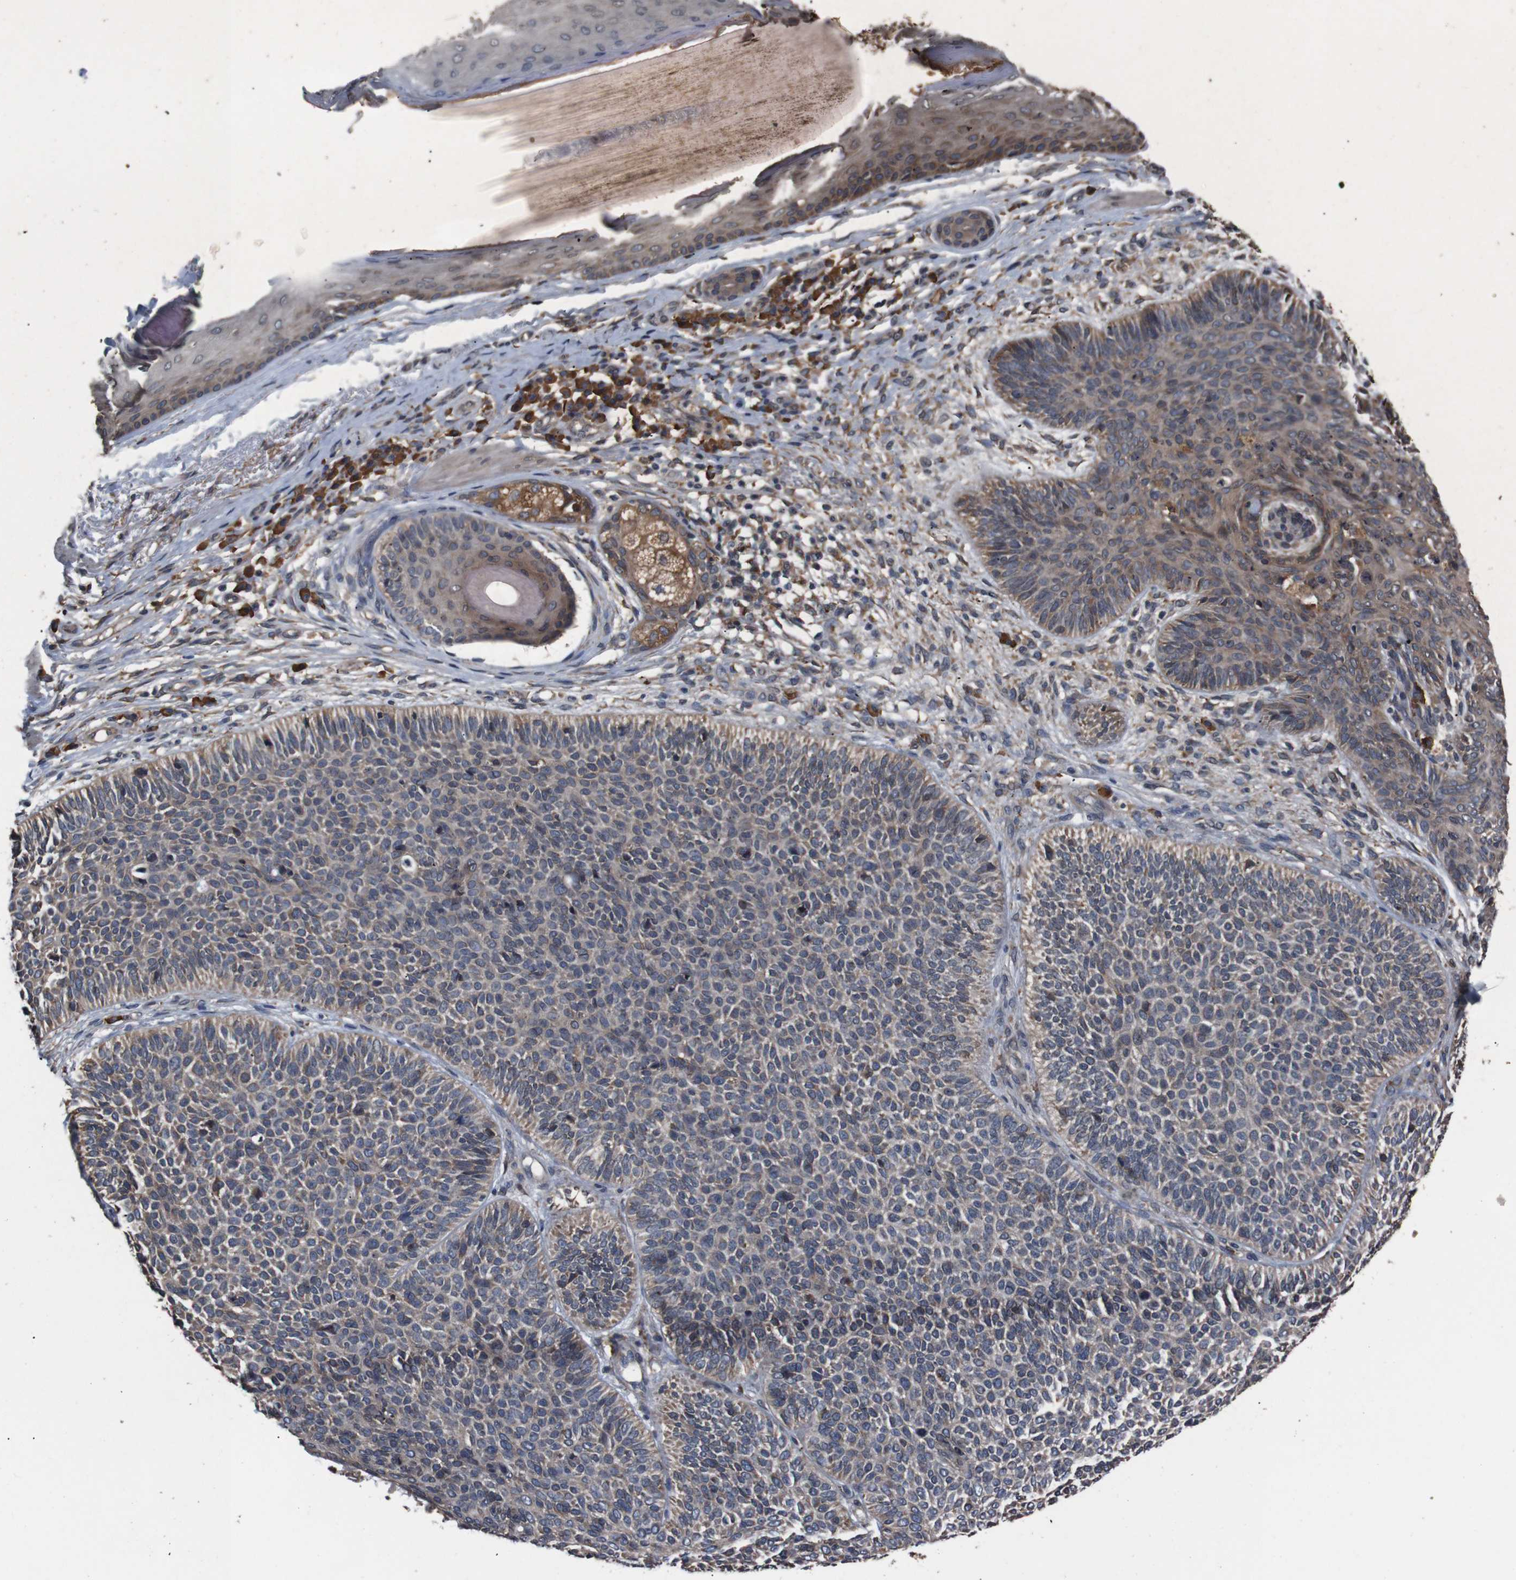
{"staining": {"intensity": "moderate", "quantity": ">75%", "location": "cytoplasmic/membranous"}, "tissue": "skin cancer", "cell_type": "Tumor cells", "image_type": "cancer", "snomed": [{"axis": "morphology", "description": "Normal tissue, NOS"}, {"axis": "morphology", "description": "Basal cell carcinoma"}, {"axis": "topography", "description": "Skin"}], "caption": "Skin cancer (basal cell carcinoma) was stained to show a protein in brown. There is medium levels of moderate cytoplasmic/membranous positivity in about >75% of tumor cells. The staining was performed using DAB (3,3'-diaminobenzidine) to visualize the protein expression in brown, while the nuclei were stained in blue with hematoxylin (Magnification: 20x).", "gene": "SIGMAR1", "patient": {"sex": "male", "age": 52}}